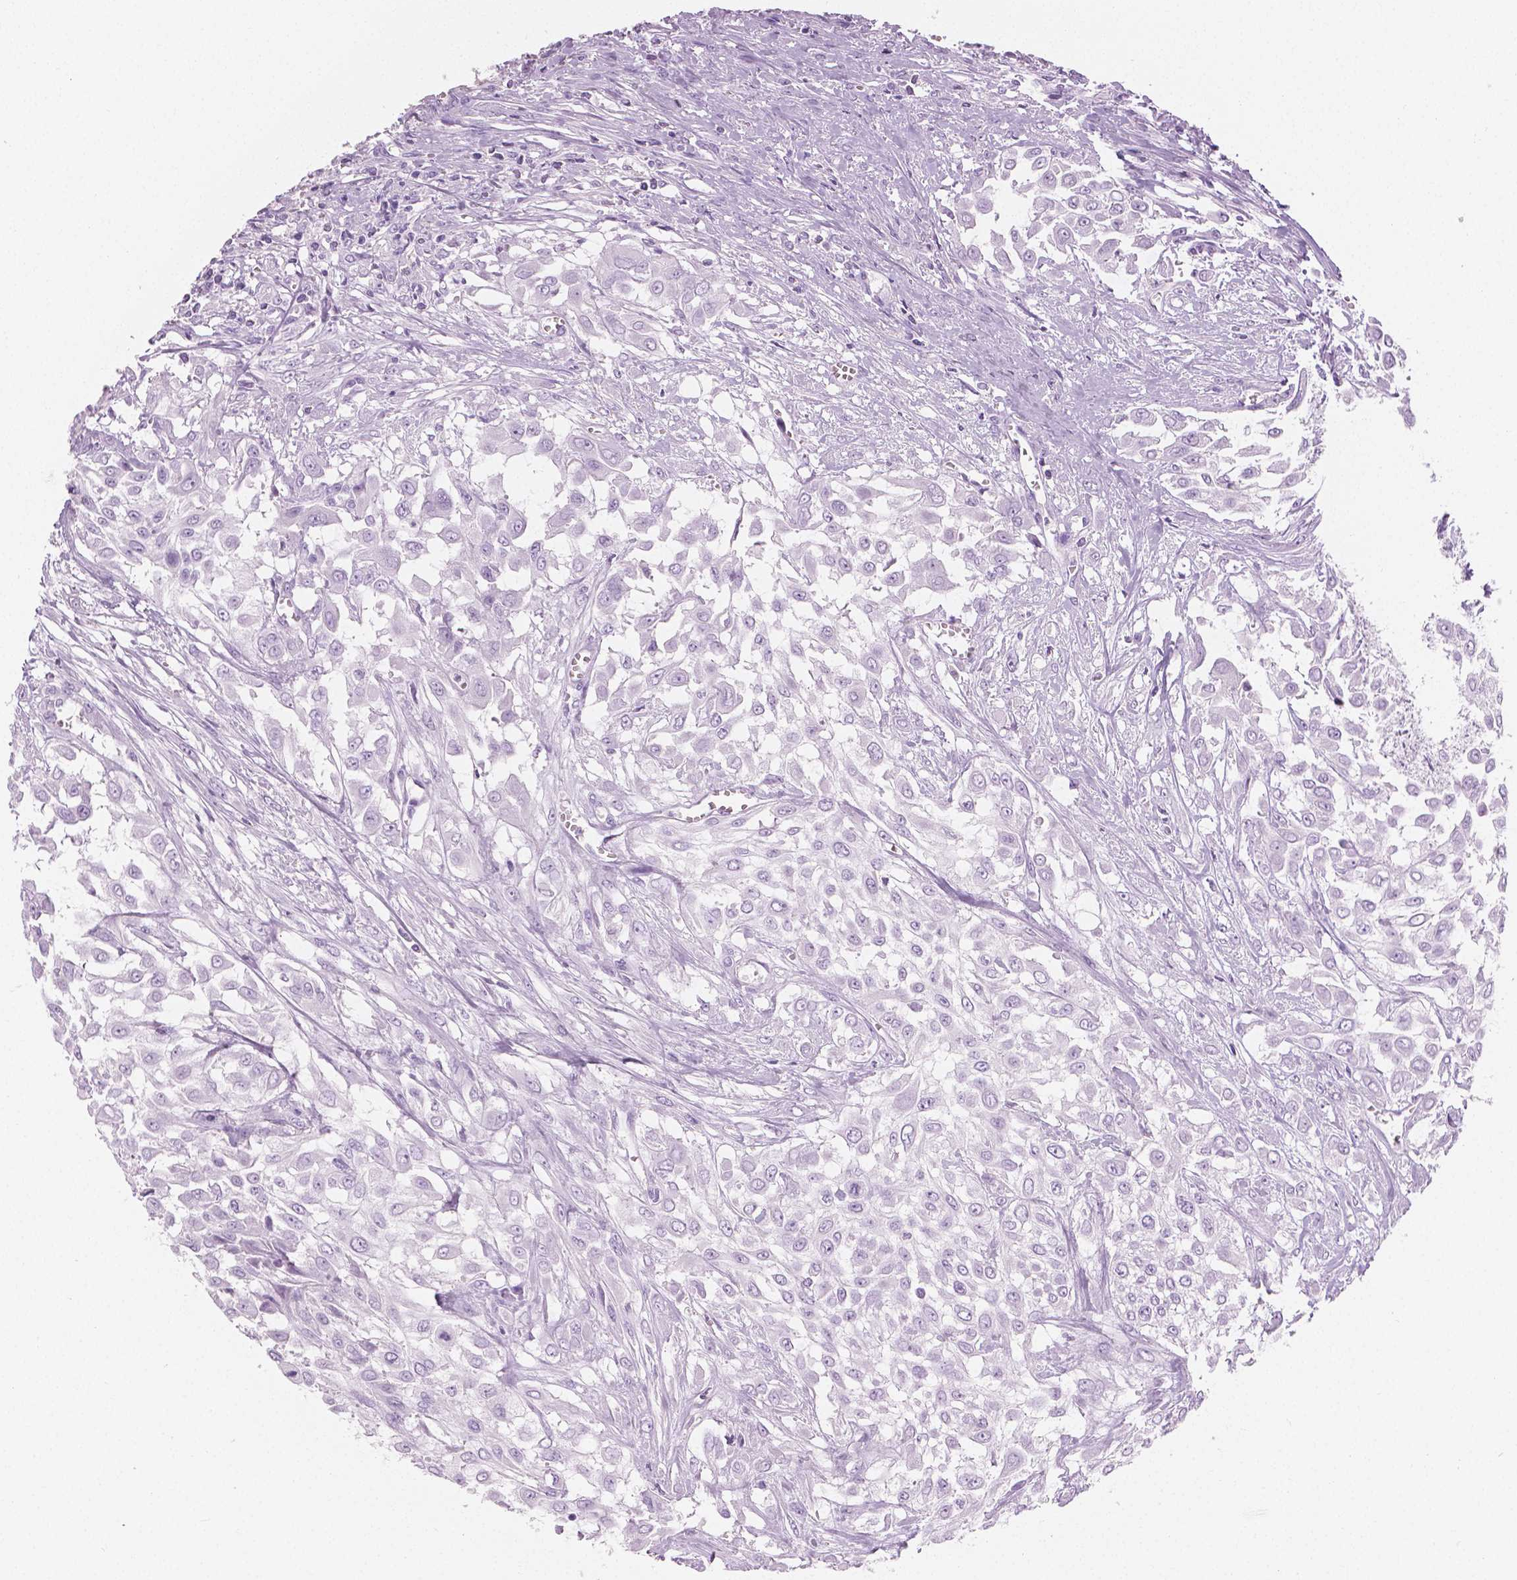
{"staining": {"intensity": "negative", "quantity": "none", "location": "none"}, "tissue": "urothelial cancer", "cell_type": "Tumor cells", "image_type": "cancer", "snomed": [{"axis": "morphology", "description": "Urothelial carcinoma, High grade"}, {"axis": "topography", "description": "Urinary bladder"}], "caption": "This photomicrograph is of urothelial cancer stained with immunohistochemistry (IHC) to label a protein in brown with the nuclei are counter-stained blue. There is no positivity in tumor cells.", "gene": "PLIN4", "patient": {"sex": "male", "age": 57}}